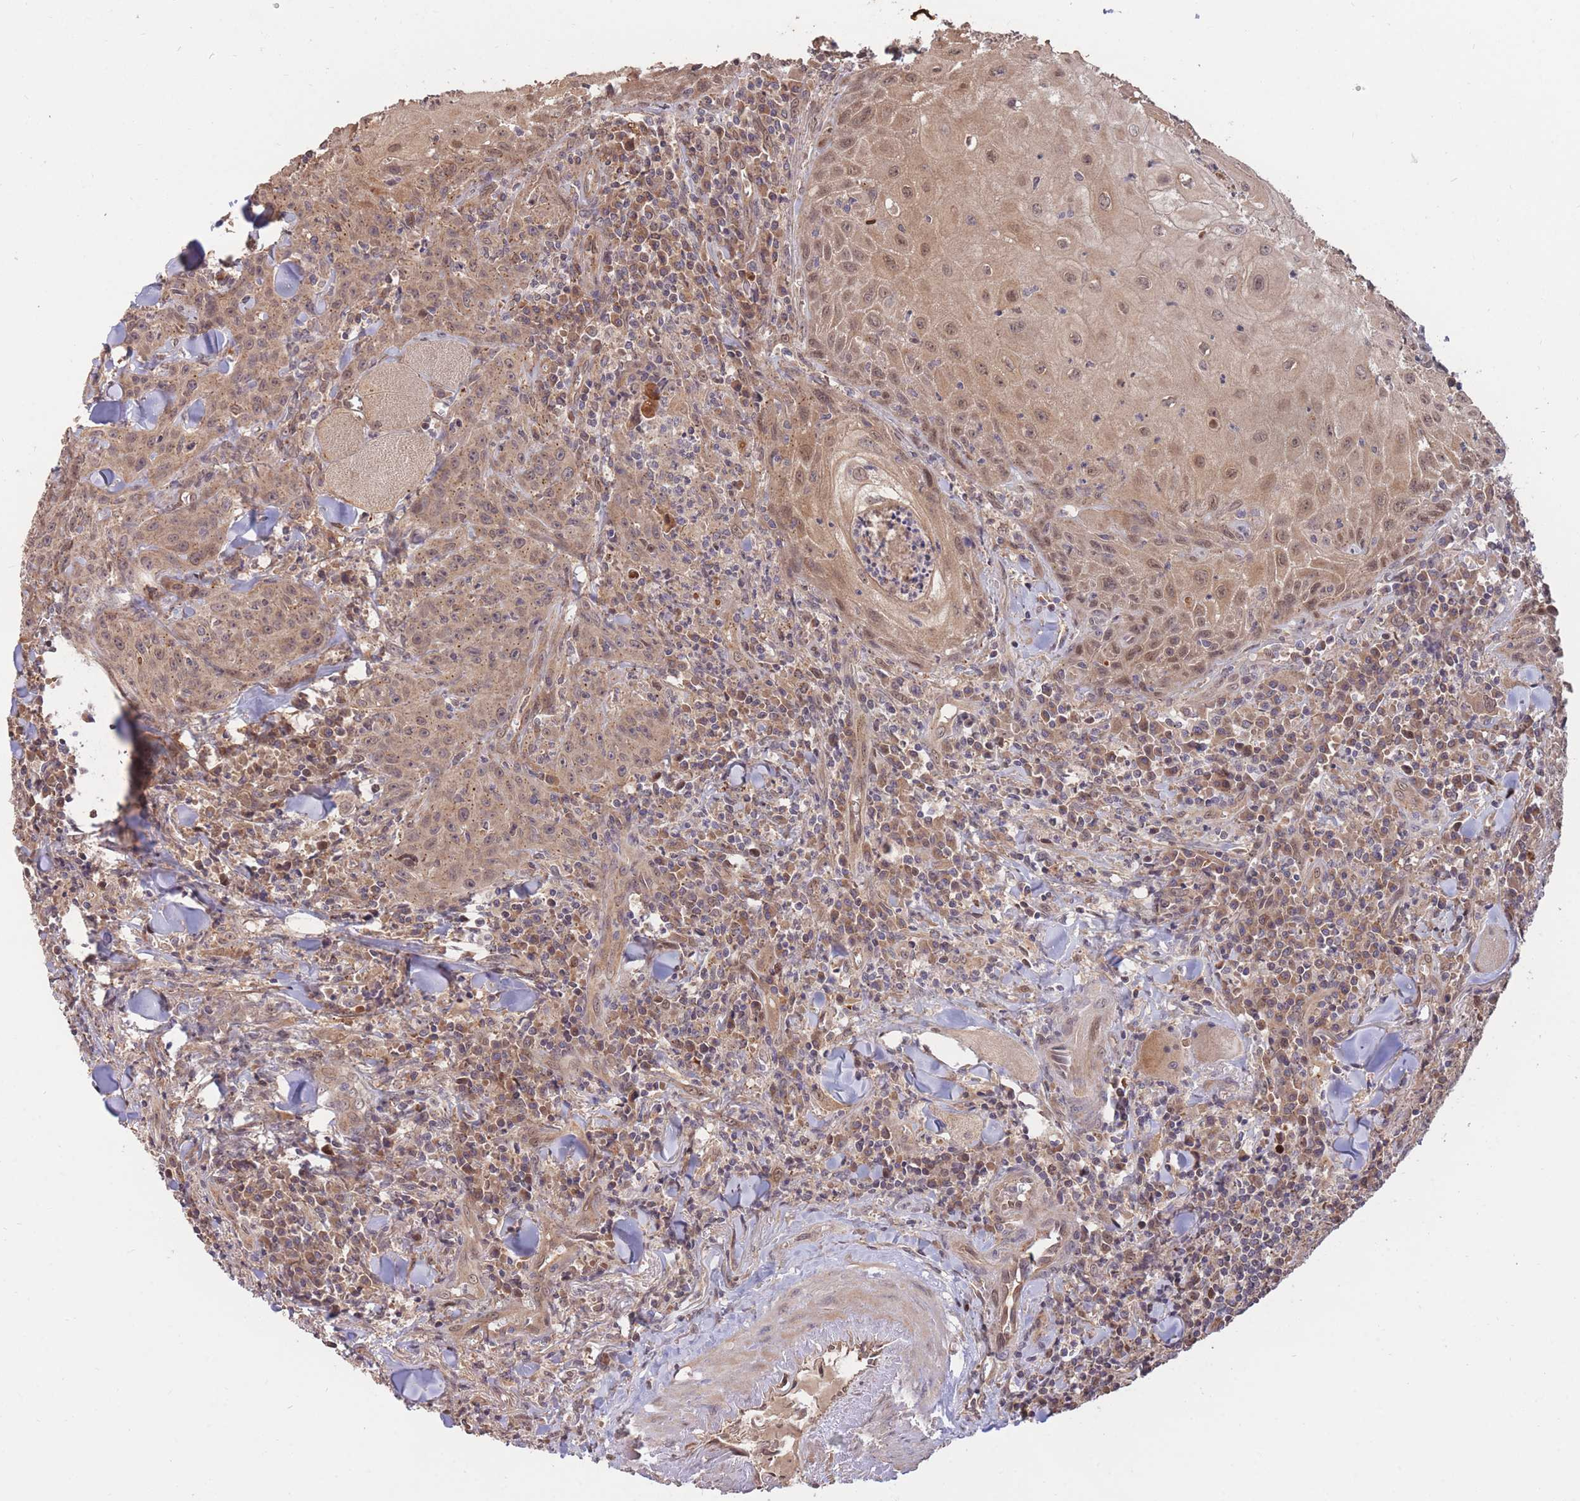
{"staining": {"intensity": "moderate", "quantity": ">75%", "location": "cytoplasmic/membranous,nuclear"}, "tissue": "head and neck cancer", "cell_type": "Tumor cells", "image_type": "cancer", "snomed": [{"axis": "morphology", "description": "Normal tissue, NOS"}, {"axis": "morphology", "description": "Squamous cell carcinoma, NOS"}, {"axis": "topography", "description": "Oral tissue"}, {"axis": "topography", "description": "Head-Neck"}], "caption": "Immunohistochemical staining of human head and neck squamous cell carcinoma reveals moderate cytoplasmic/membranous and nuclear protein expression in about >75% of tumor cells.", "gene": "RGS14", "patient": {"sex": "female", "age": 70}}